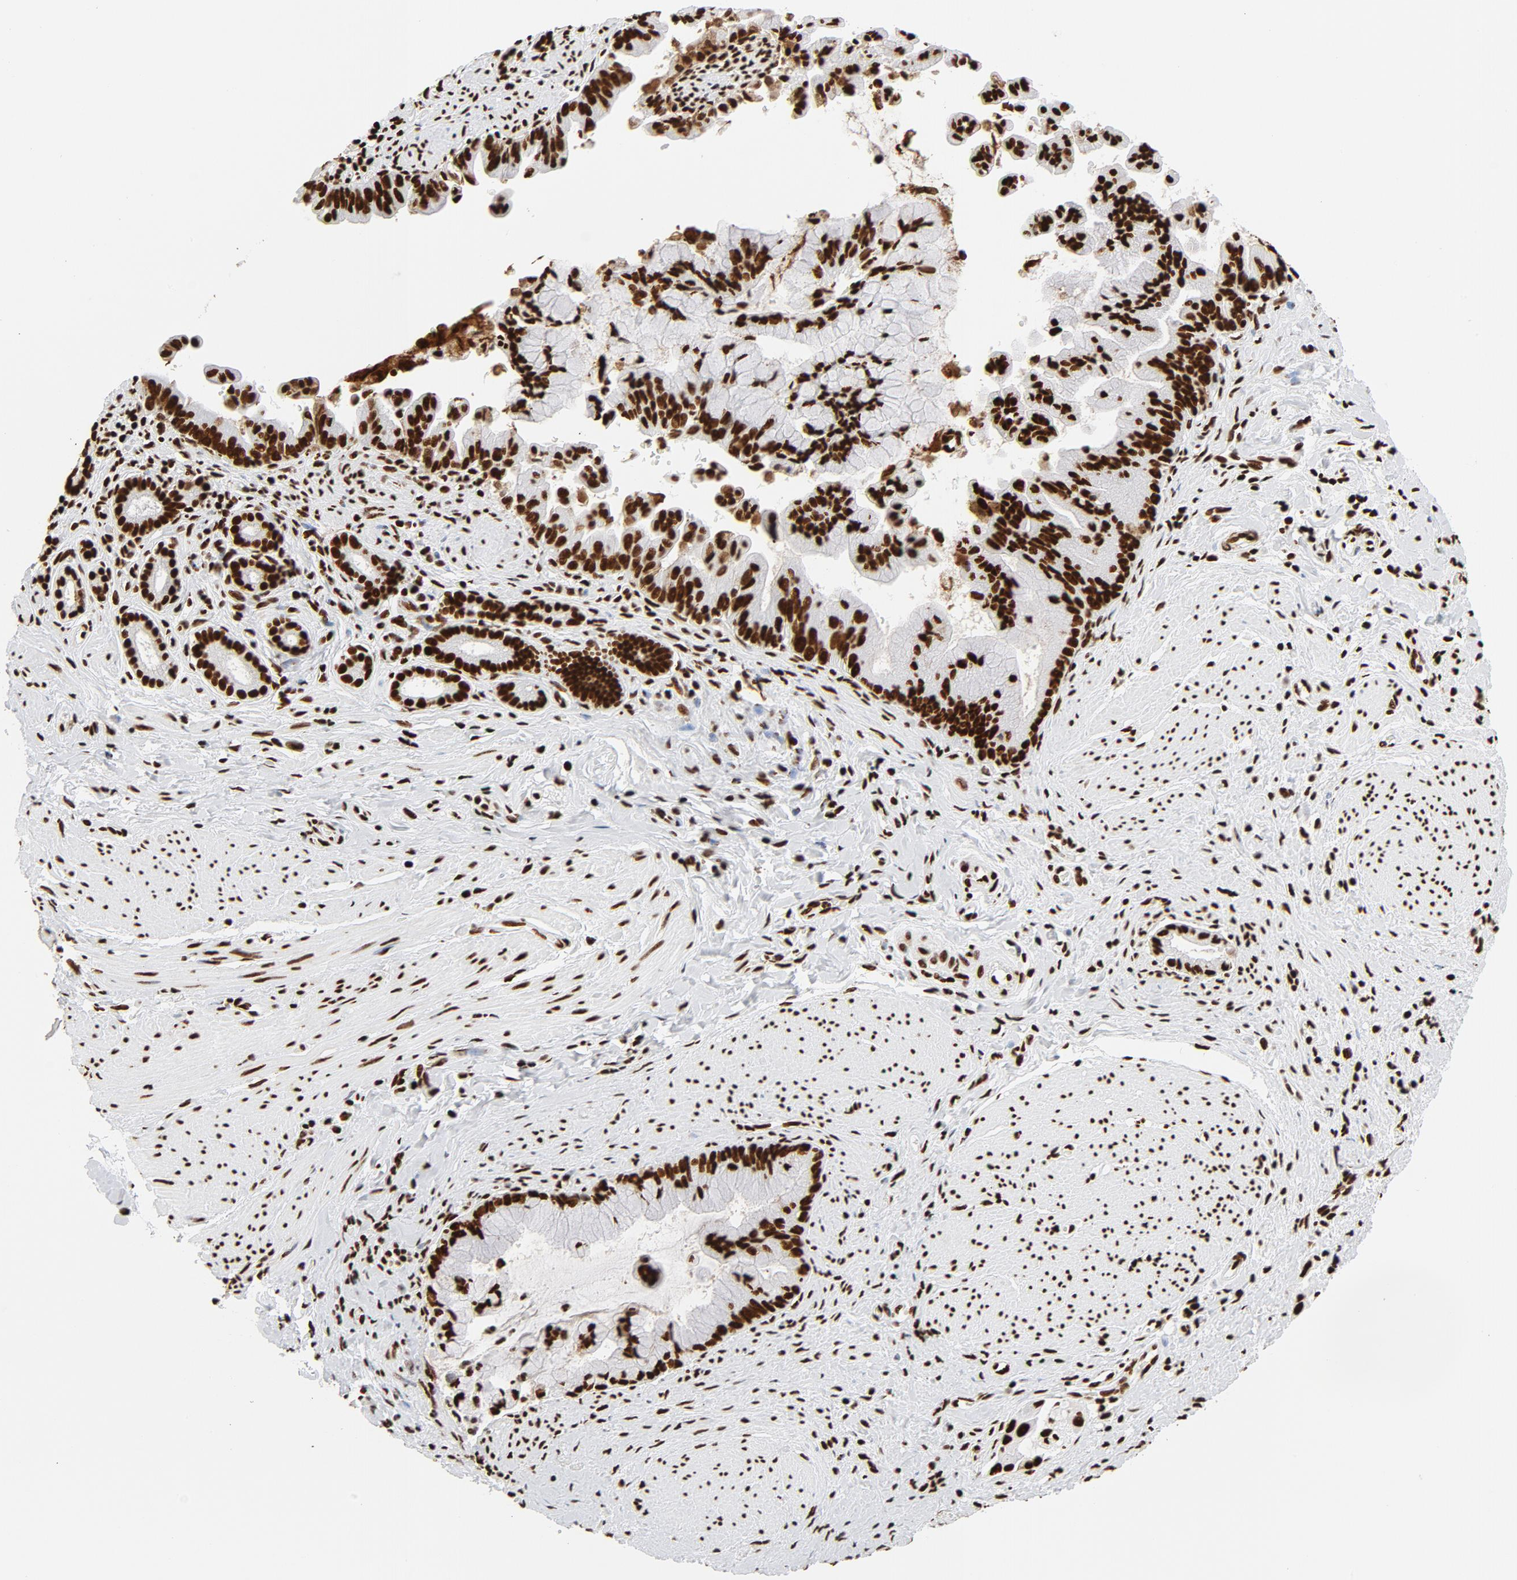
{"staining": {"intensity": "strong", "quantity": ">75%", "location": "nuclear"}, "tissue": "pancreatic cancer", "cell_type": "Tumor cells", "image_type": "cancer", "snomed": [{"axis": "morphology", "description": "Adenocarcinoma, NOS"}, {"axis": "topography", "description": "Pancreas"}], "caption": "Brown immunohistochemical staining in human pancreatic adenocarcinoma exhibits strong nuclear expression in approximately >75% of tumor cells. The staining is performed using DAB (3,3'-diaminobenzidine) brown chromogen to label protein expression. The nuclei are counter-stained blue using hematoxylin.", "gene": "XRCC6", "patient": {"sex": "male", "age": 59}}